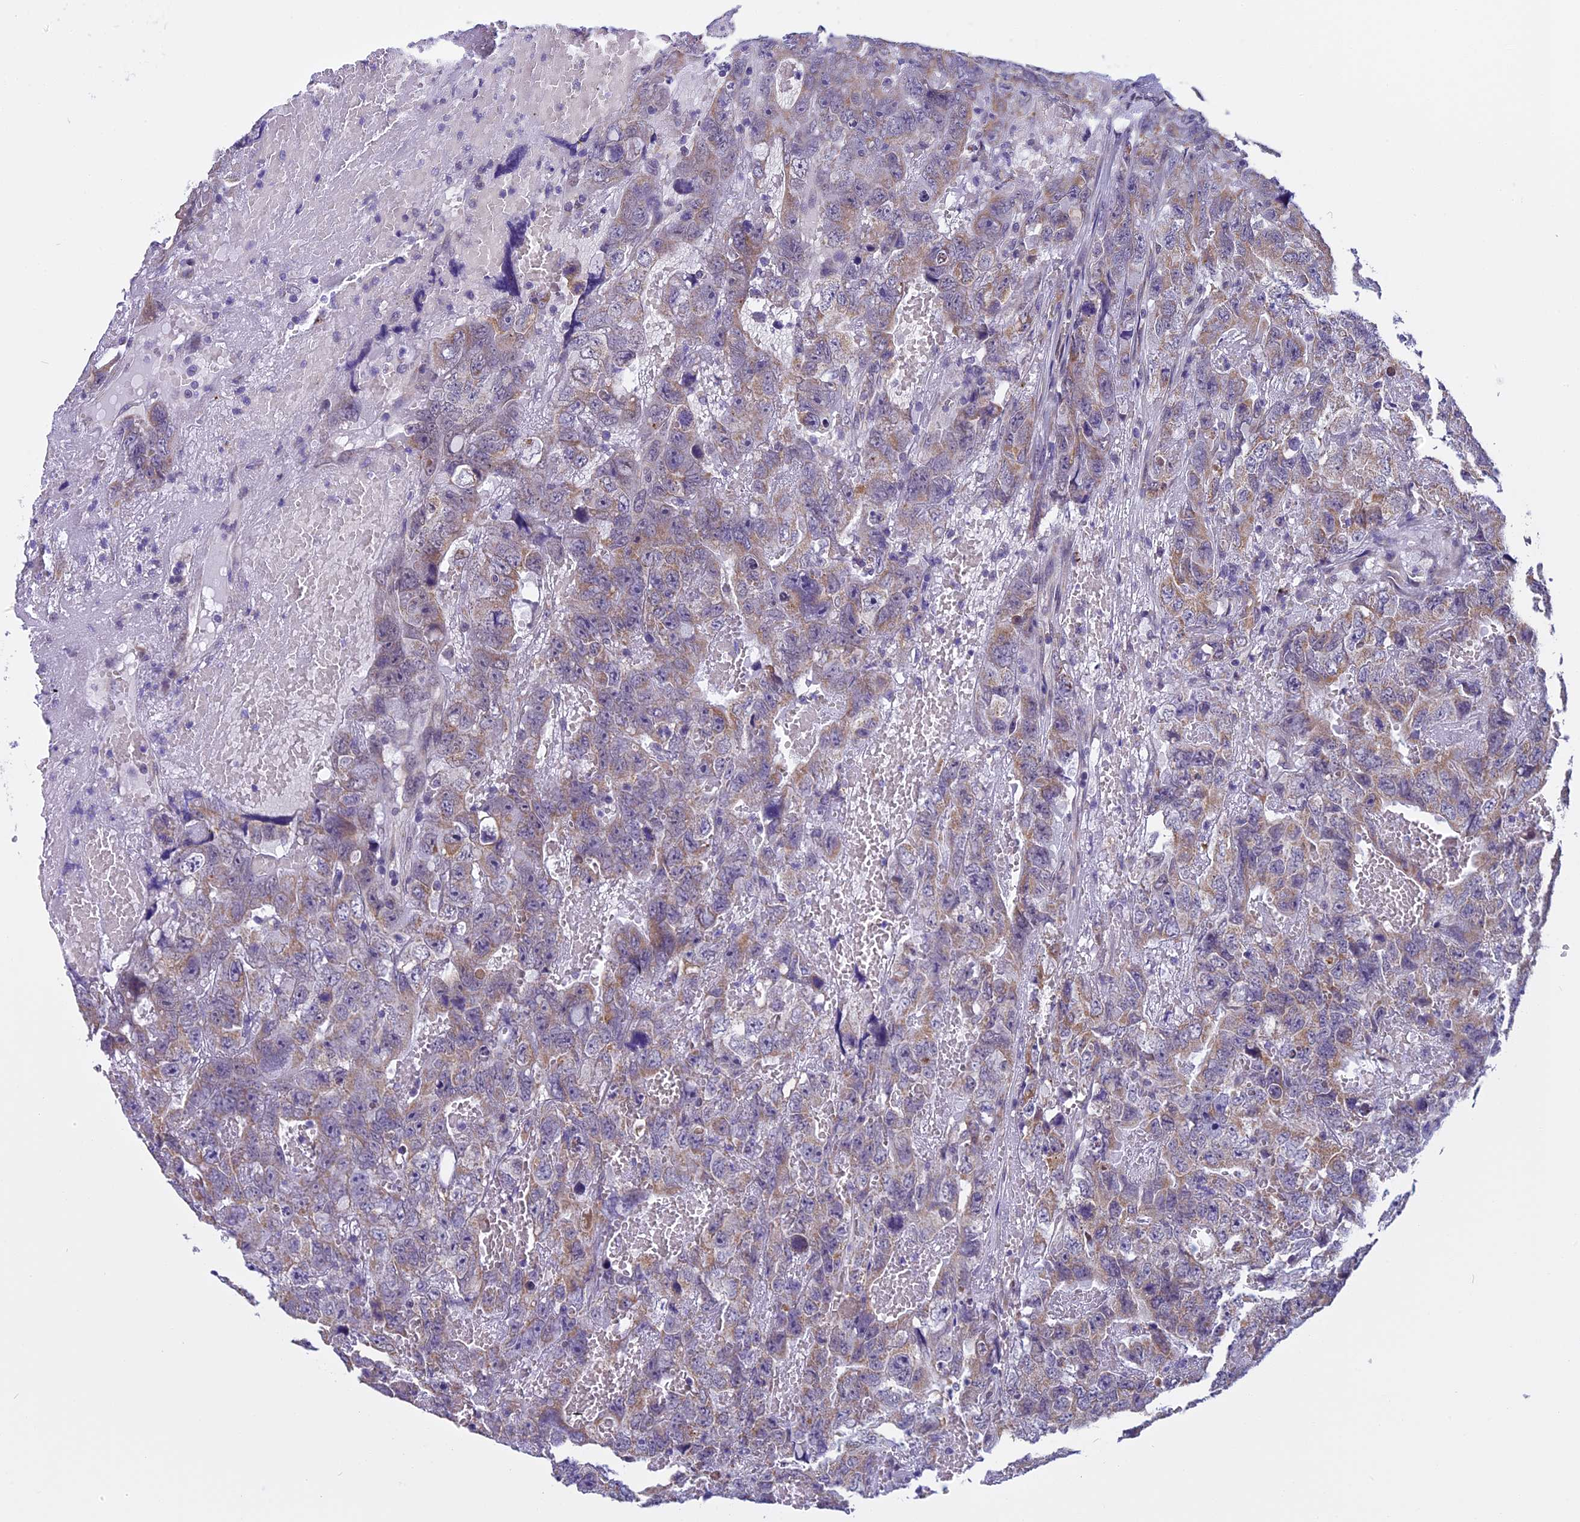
{"staining": {"intensity": "weak", "quantity": "25%-75%", "location": "cytoplasmic/membranous"}, "tissue": "testis cancer", "cell_type": "Tumor cells", "image_type": "cancer", "snomed": [{"axis": "morphology", "description": "Carcinoma, Embryonal, NOS"}, {"axis": "topography", "description": "Testis"}], "caption": "There is low levels of weak cytoplasmic/membranous expression in tumor cells of testis cancer (embryonal carcinoma), as demonstrated by immunohistochemical staining (brown color).", "gene": "ZNF317", "patient": {"sex": "male", "age": 45}}